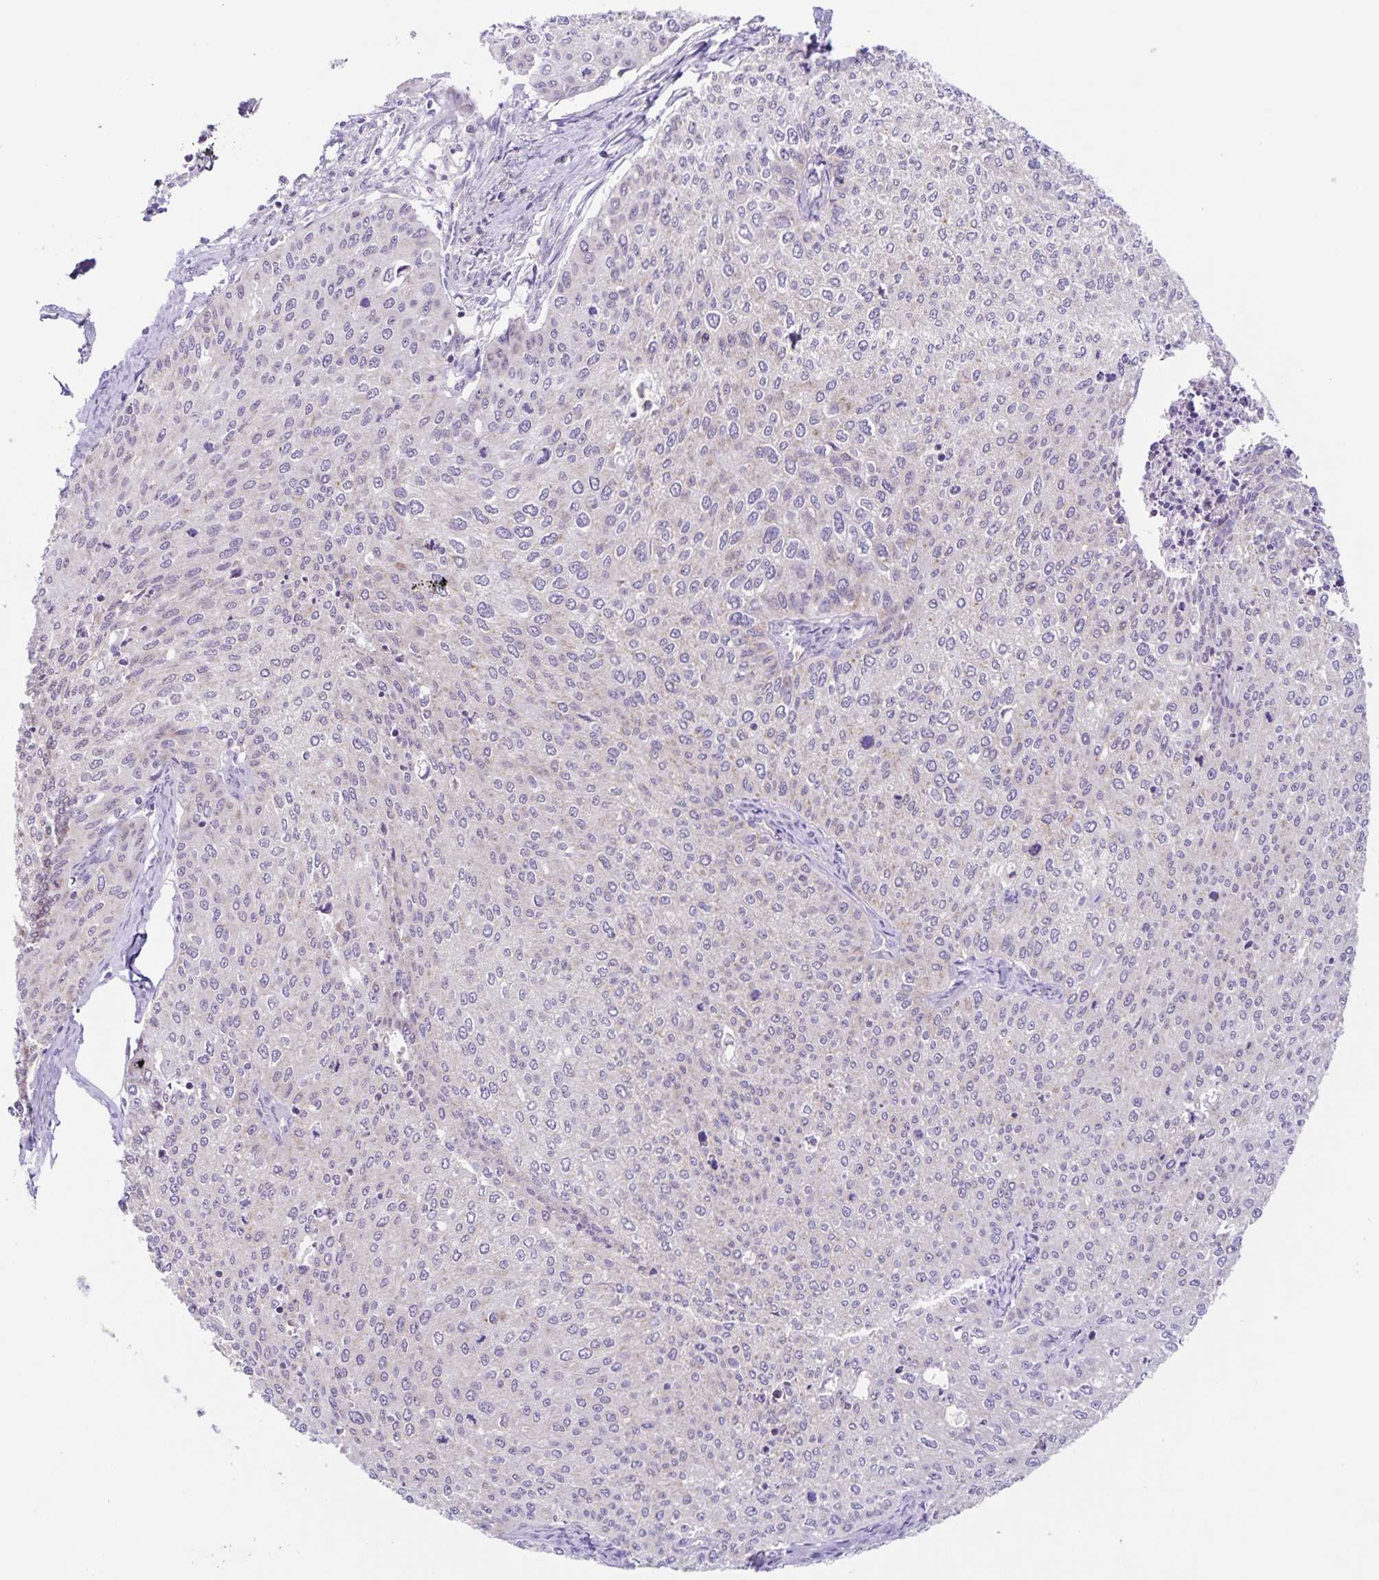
{"staining": {"intensity": "negative", "quantity": "none", "location": "none"}, "tissue": "cervical cancer", "cell_type": "Tumor cells", "image_type": "cancer", "snomed": [{"axis": "morphology", "description": "Squamous cell carcinoma, NOS"}, {"axis": "topography", "description": "Cervix"}], "caption": "Tumor cells are negative for protein expression in human cervical cancer.", "gene": "STPG4", "patient": {"sex": "female", "age": 38}}